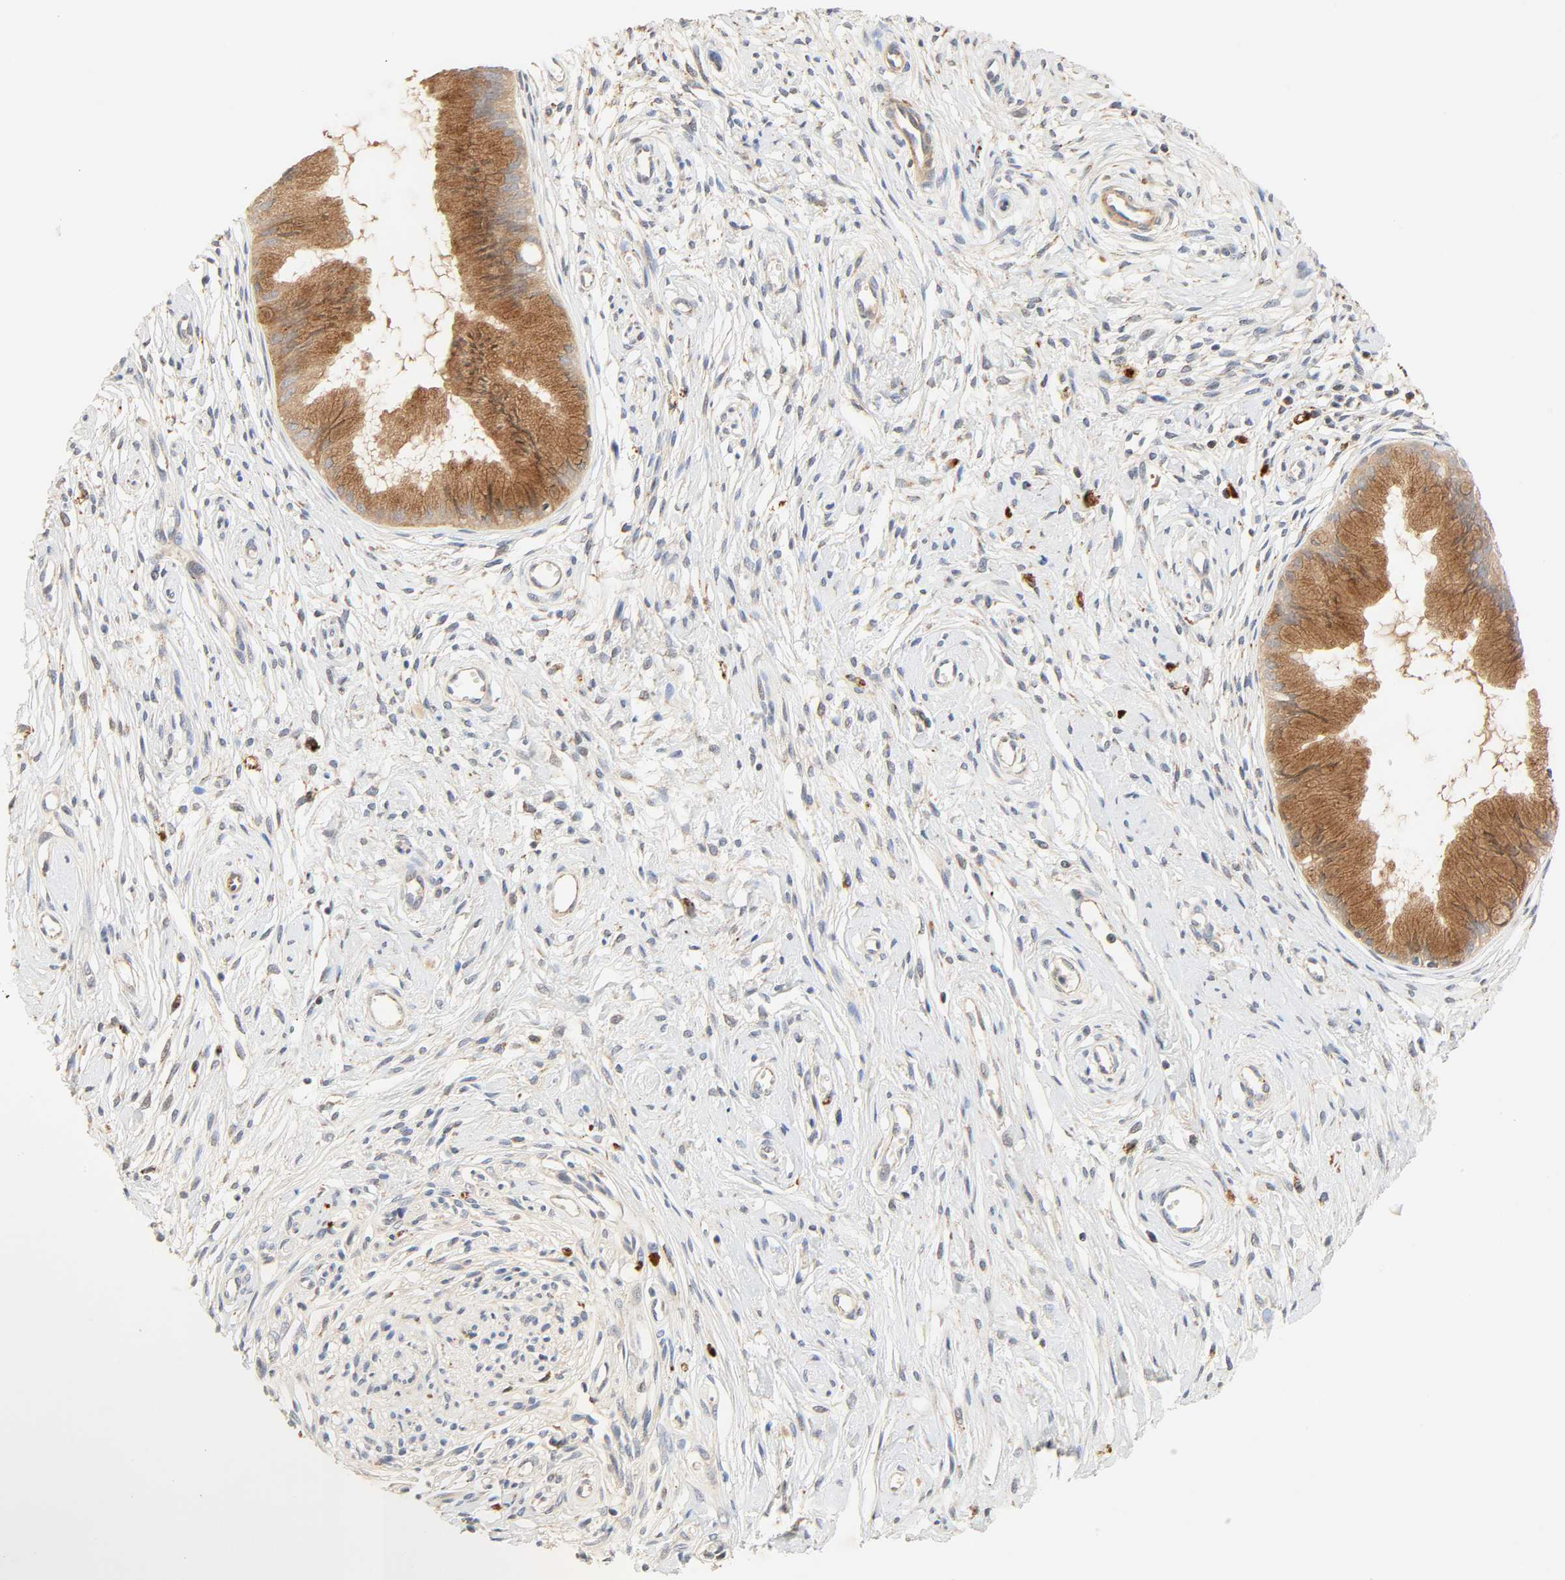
{"staining": {"intensity": "moderate", "quantity": ">75%", "location": "cytoplasmic/membranous"}, "tissue": "cervix", "cell_type": "Glandular cells", "image_type": "normal", "snomed": [{"axis": "morphology", "description": "Normal tissue, NOS"}, {"axis": "topography", "description": "Cervix"}], "caption": "About >75% of glandular cells in unremarkable cervix exhibit moderate cytoplasmic/membranous protein positivity as visualized by brown immunohistochemical staining.", "gene": "MAPK6", "patient": {"sex": "female", "age": 39}}